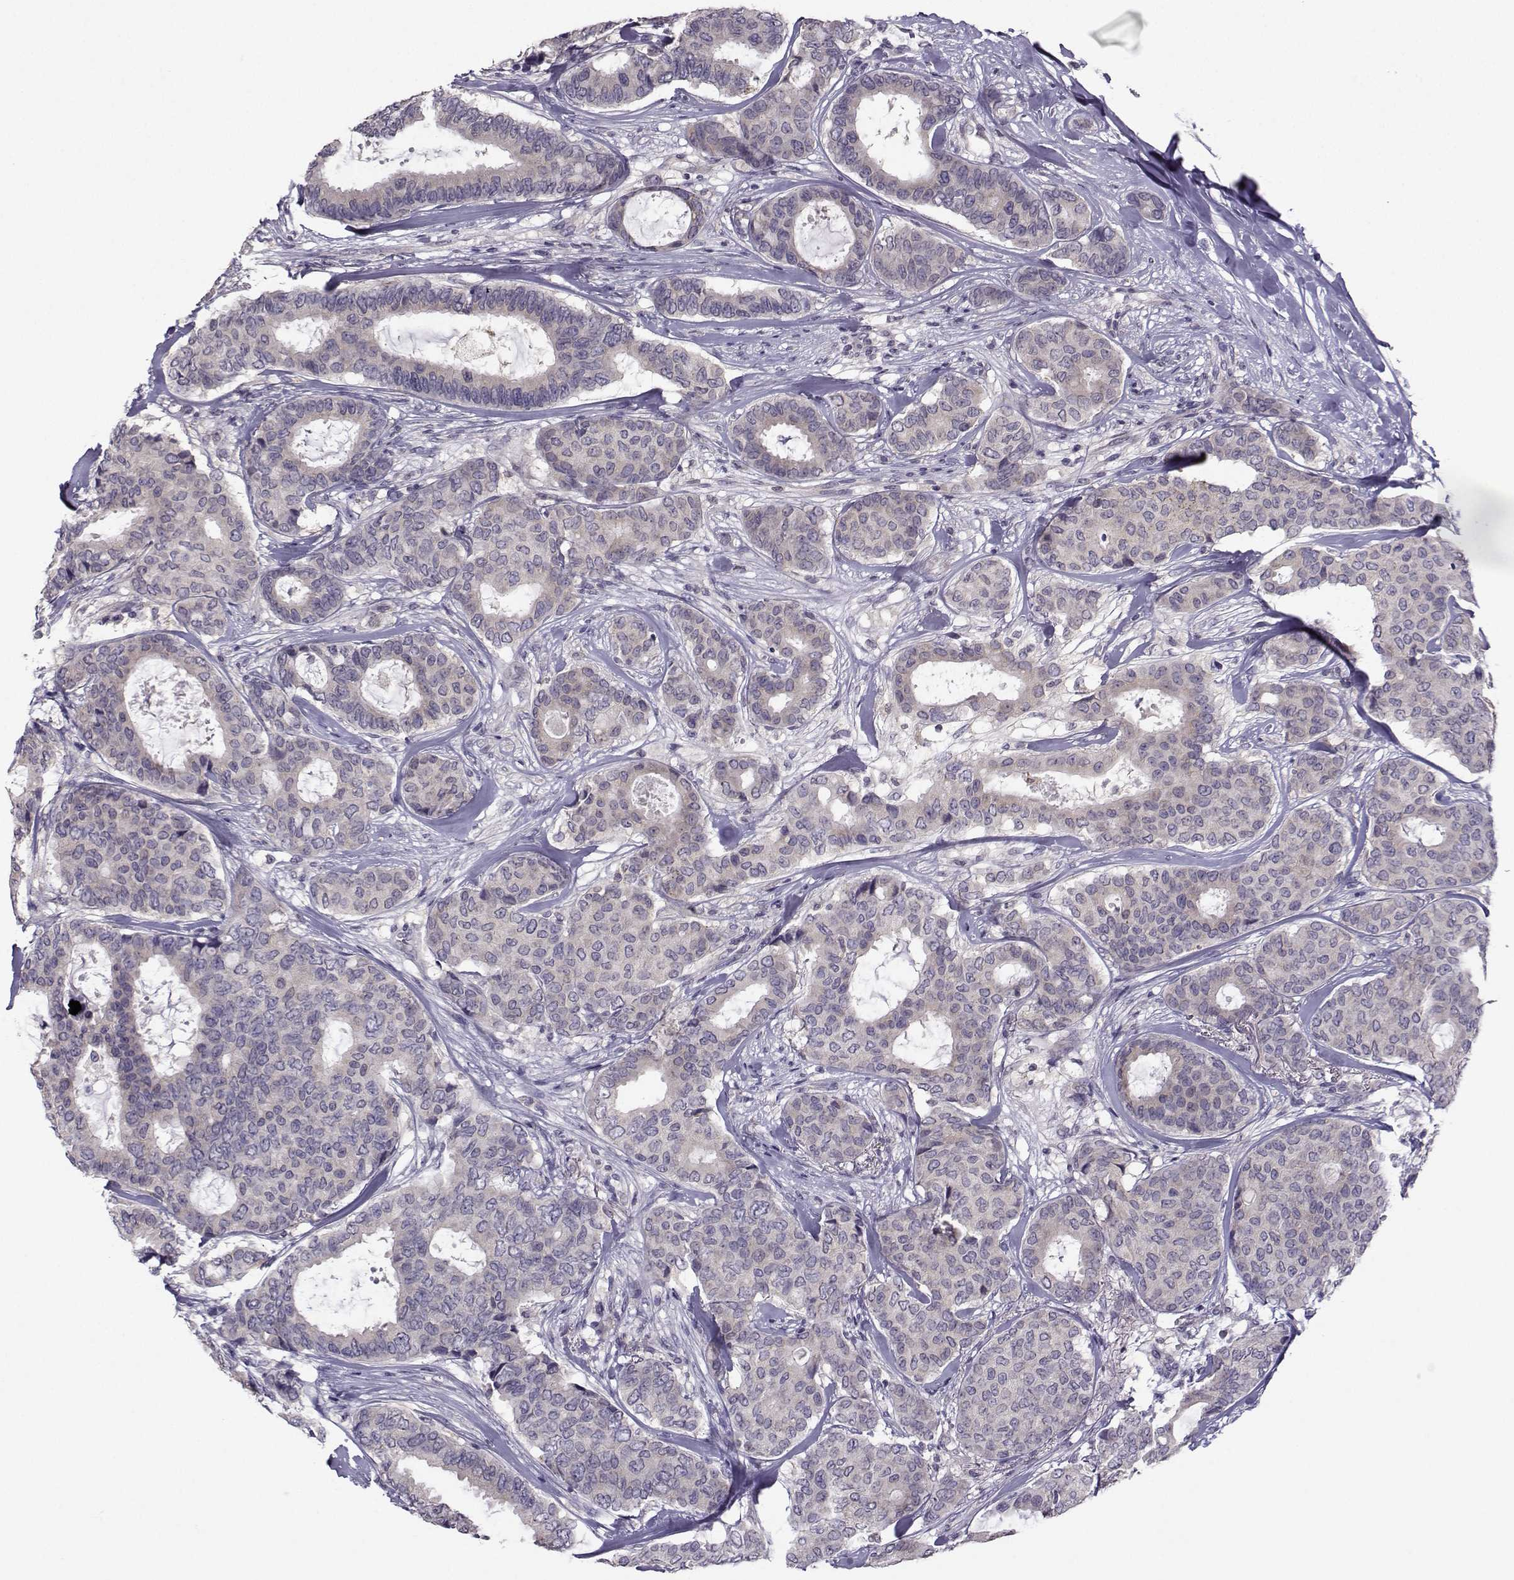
{"staining": {"intensity": "negative", "quantity": "none", "location": "none"}, "tissue": "breast cancer", "cell_type": "Tumor cells", "image_type": "cancer", "snomed": [{"axis": "morphology", "description": "Duct carcinoma"}, {"axis": "topography", "description": "Breast"}], "caption": "IHC image of intraductal carcinoma (breast) stained for a protein (brown), which displays no staining in tumor cells.", "gene": "FCAMR", "patient": {"sex": "female", "age": 75}}